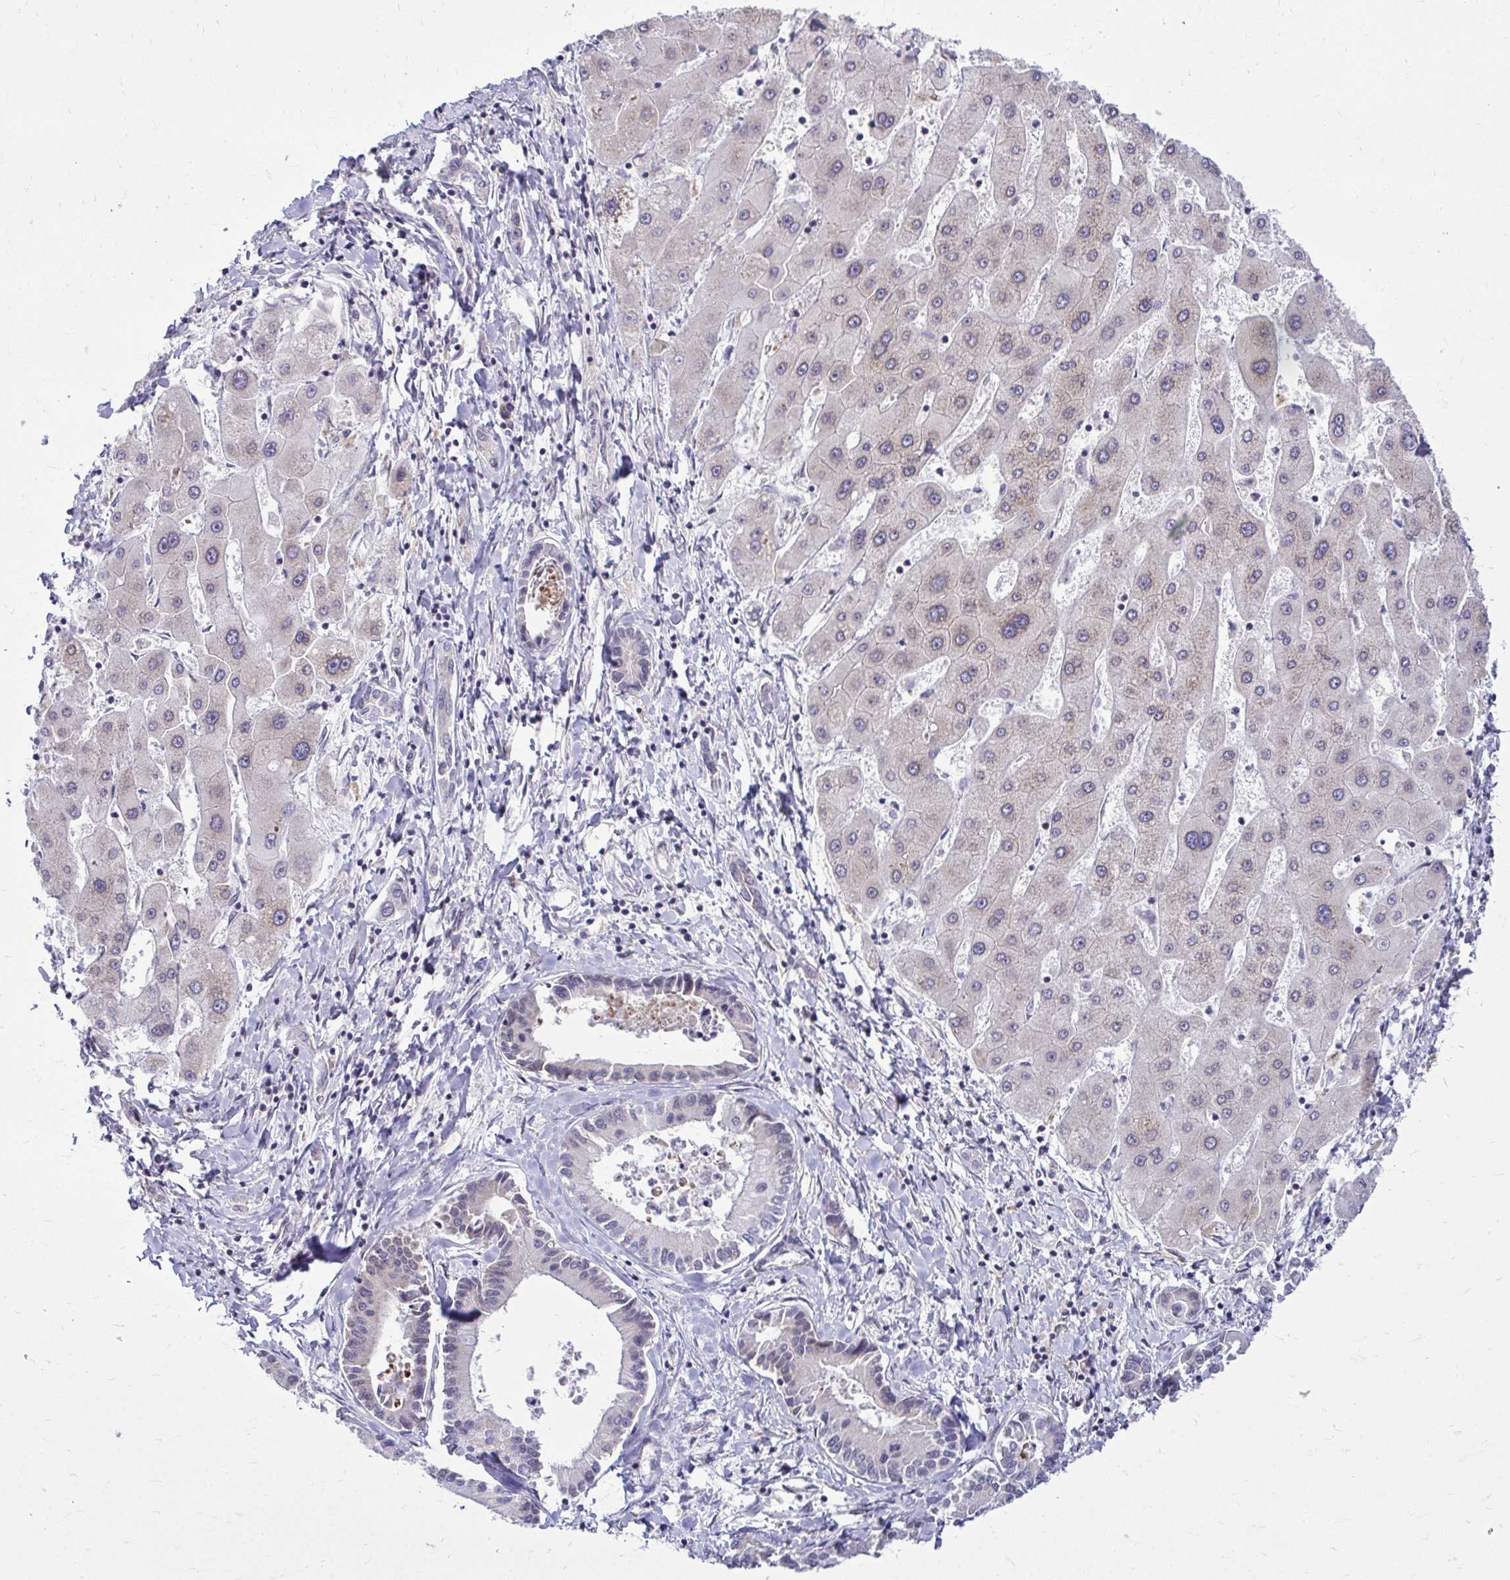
{"staining": {"intensity": "negative", "quantity": "none", "location": "none"}, "tissue": "liver cancer", "cell_type": "Tumor cells", "image_type": "cancer", "snomed": [{"axis": "morphology", "description": "Cholangiocarcinoma"}, {"axis": "topography", "description": "Liver"}], "caption": "DAB (3,3'-diaminobenzidine) immunohistochemical staining of cholangiocarcinoma (liver) shows no significant expression in tumor cells.", "gene": "FMR1", "patient": {"sex": "male", "age": 66}}